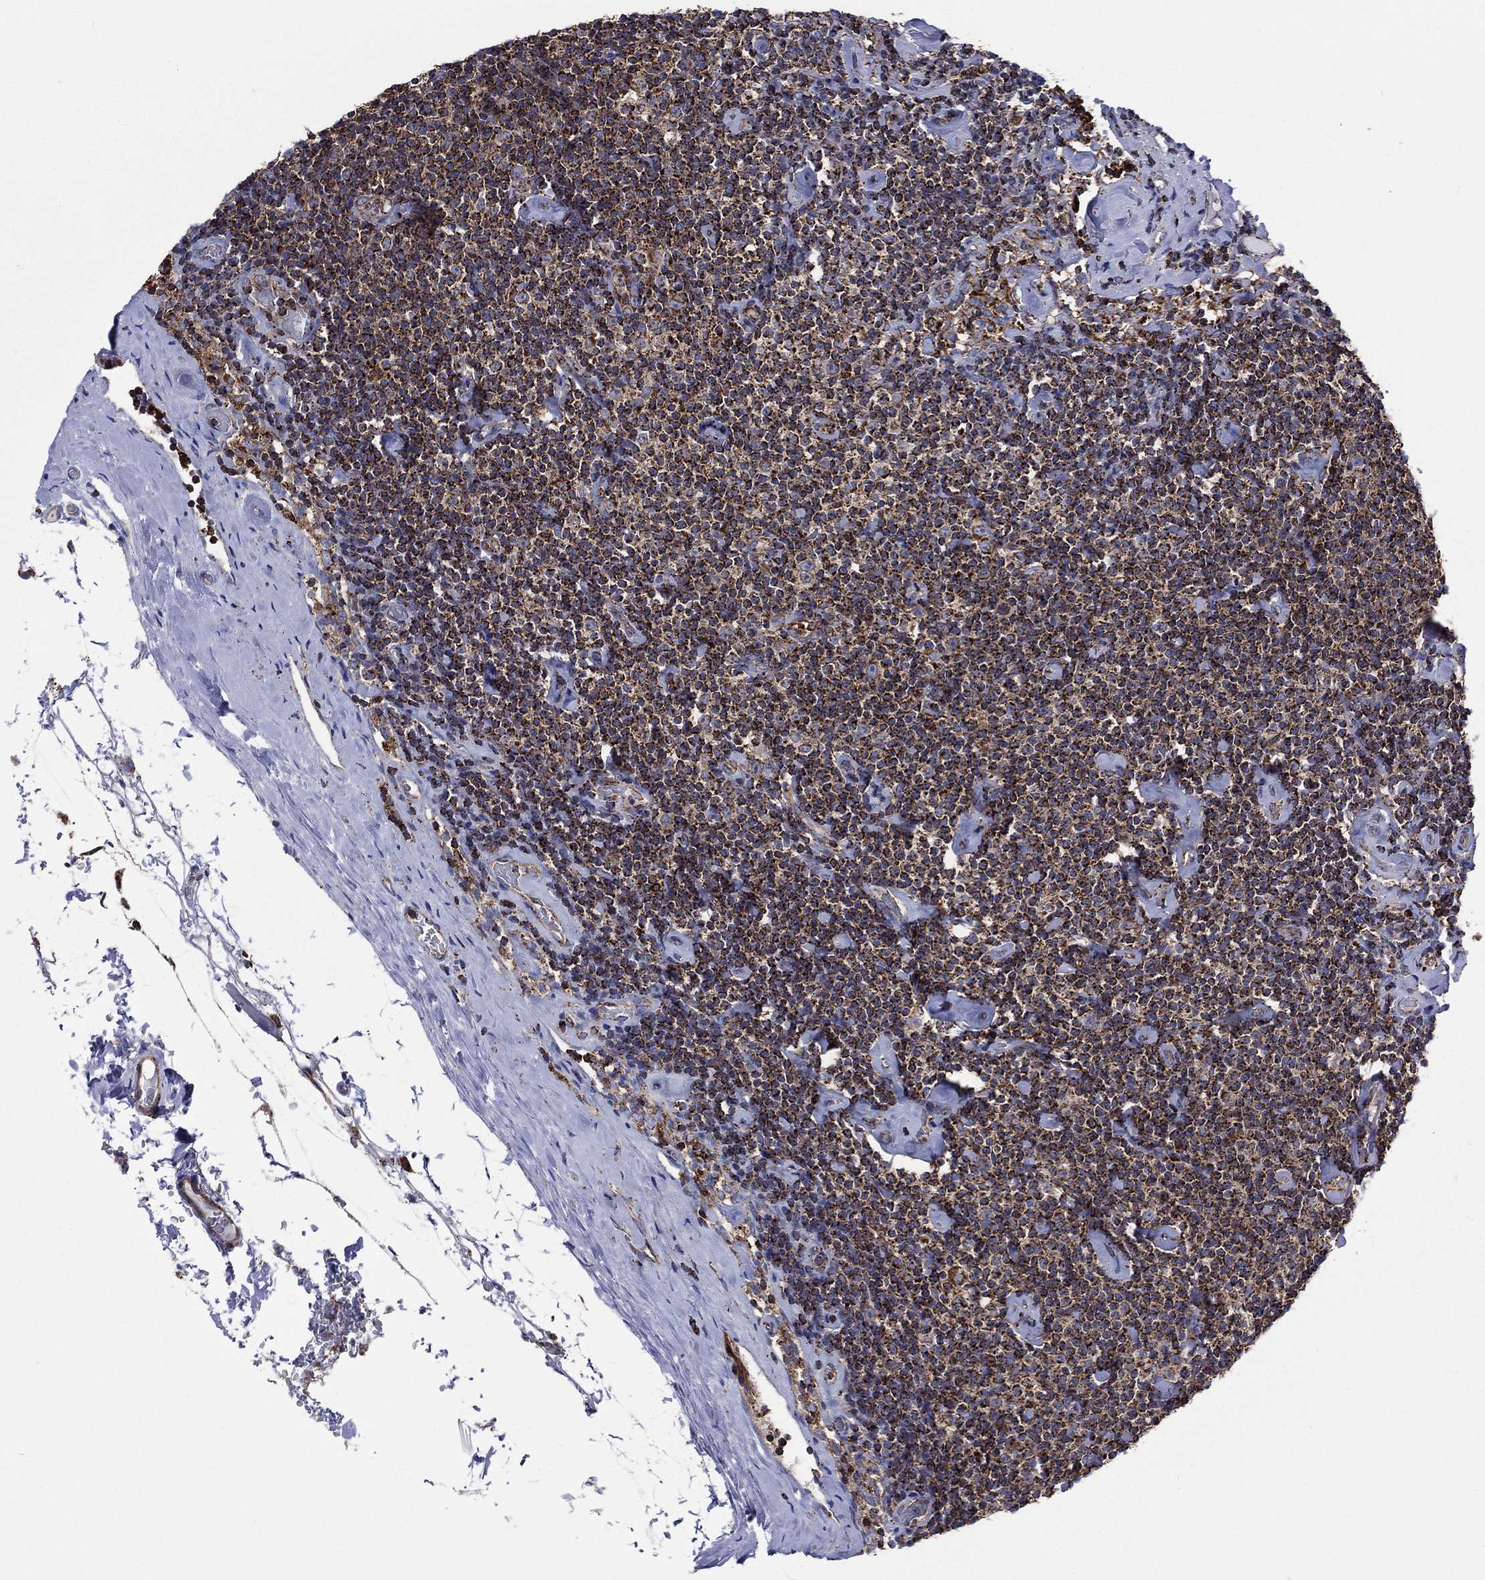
{"staining": {"intensity": "strong", "quantity": ">75%", "location": "cytoplasmic/membranous"}, "tissue": "lymphoma", "cell_type": "Tumor cells", "image_type": "cancer", "snomed": [{"axis": "morphology", "description": "Malignant lymphoma, non-Hodgkin's type, Low grade"}, {"axis": "topography", "description": "Lymph node"}], "caption": "Immunohistochemistry image of low-grade malignant lymphoma, non-Hodgkin's type stained for a protein (brown), which shows high levels of strong cytoplasmic/membranous expression in approximately >75% of tumor cells.", "gene": "ANKRD37", "patient": {"sex": "male", "age": 81}}